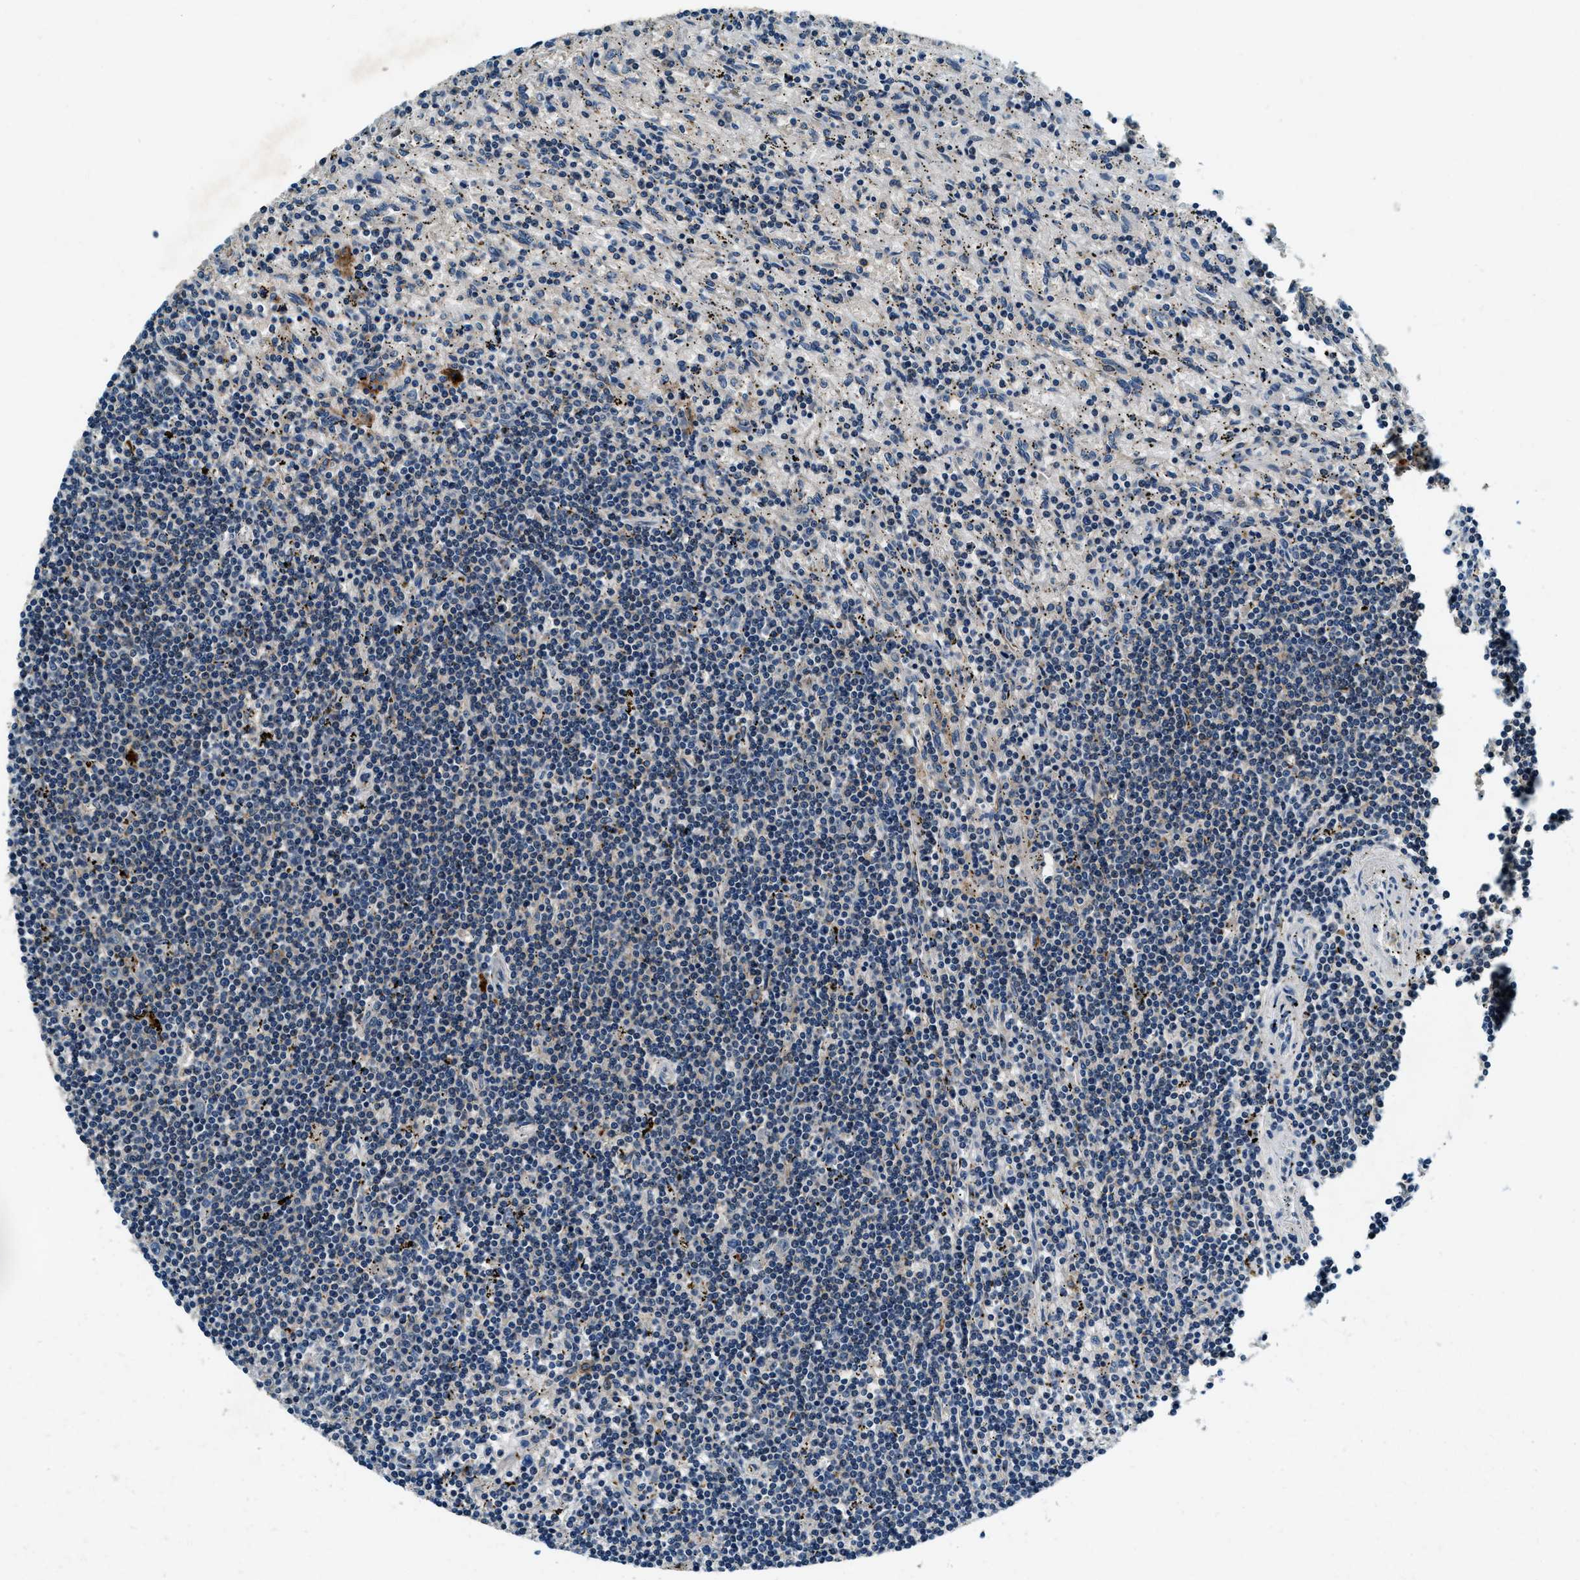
{"staining": {"intensity": "negative", "quantity": "none", "location": "none"}, "tissue": "lymphoma", "cell_type": "Tumor cells", "image_type": "cancer", "snomed": [{"axis": "morphology", "description": "Malignant lymphoma, non-Hodgkin's type, Low grade"}, {"axis": "topography", "description": "Spleen"}], "caption": "This is an immunohistochemistry image of low-grade malignant lymphoma, non-Hodgkin's type. There is no staining in tumor cells.", "gene": "C2orf66", "patient": {"sex": "male", "age": 76}}